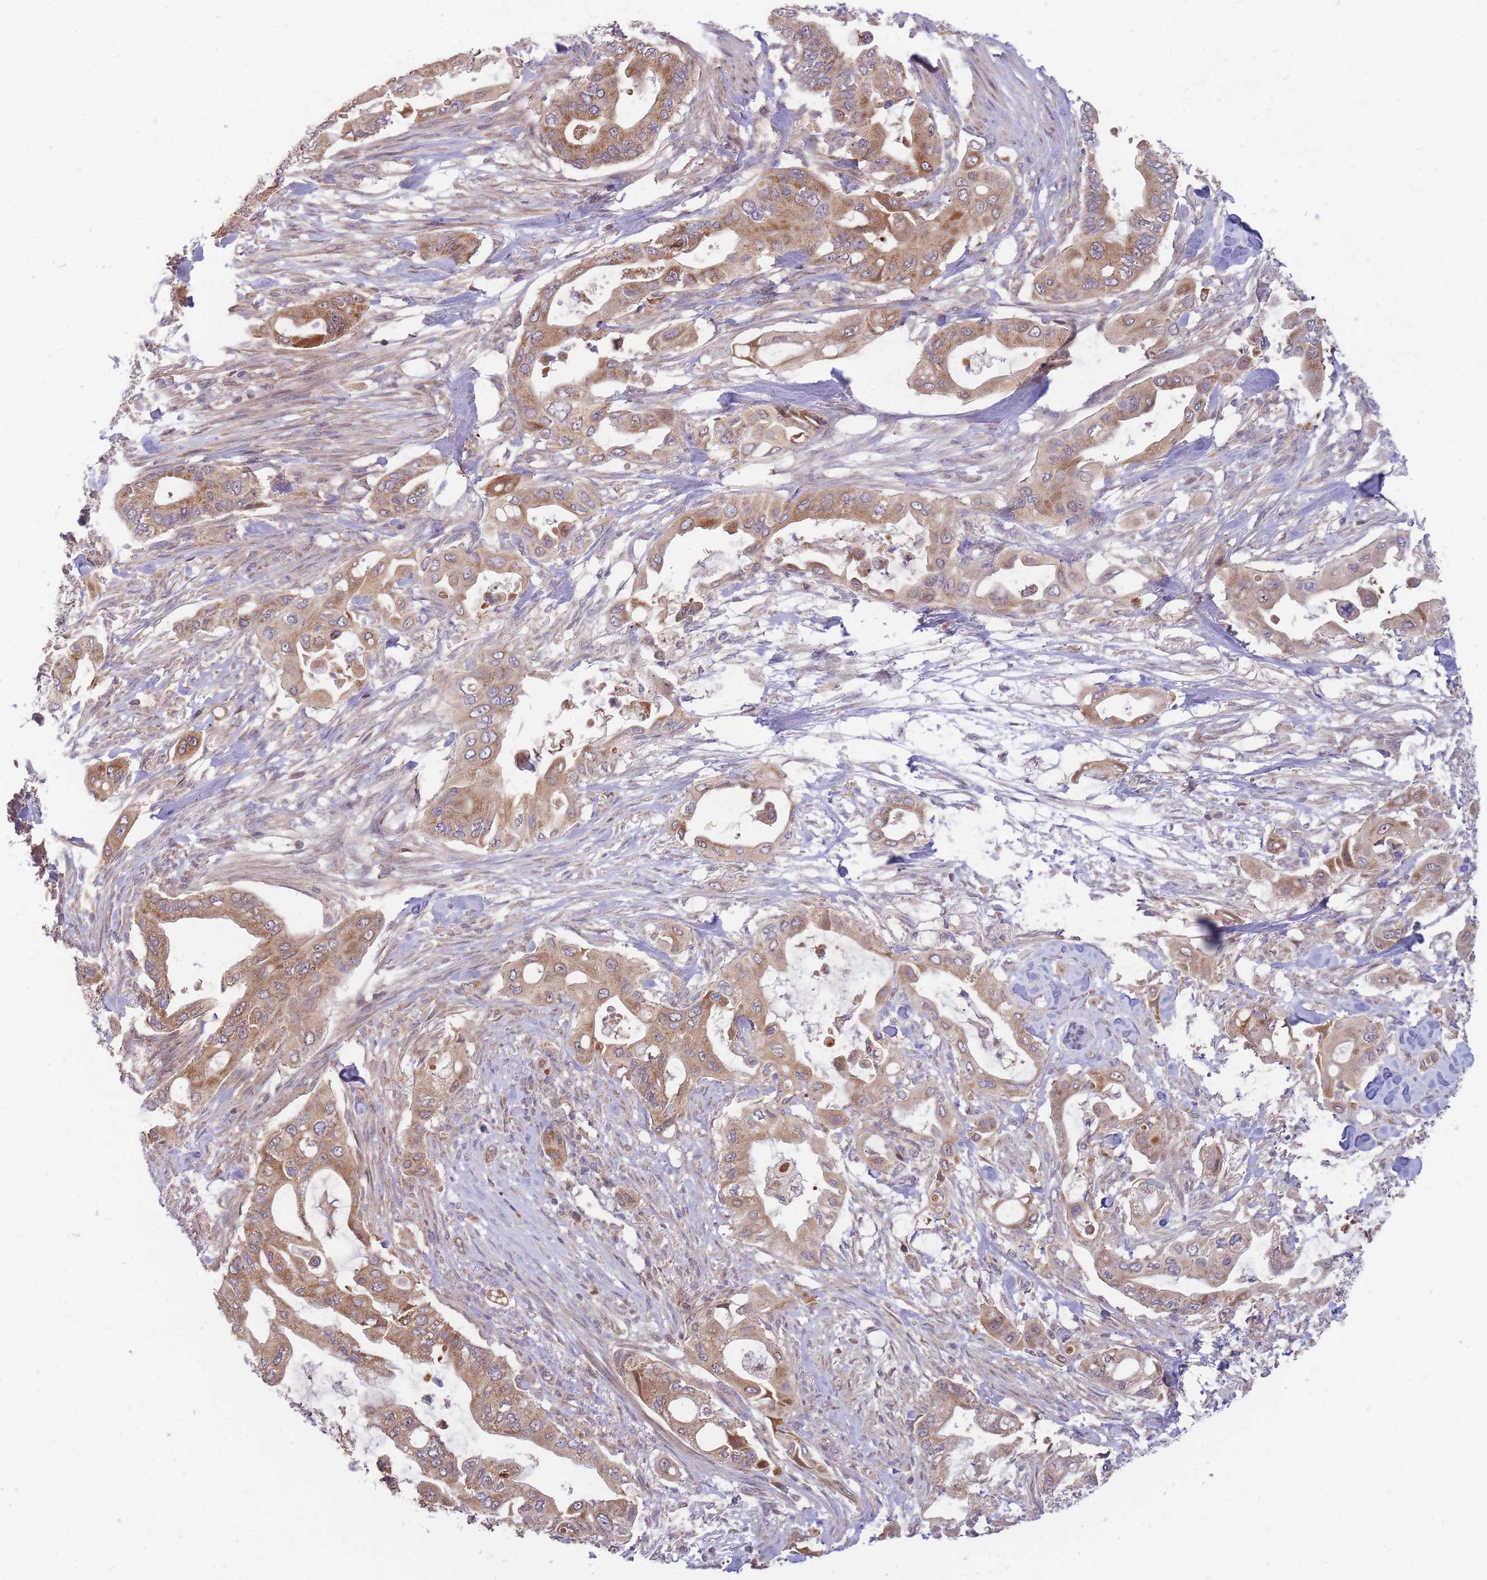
{"staining": {"intensity": "moderate", "quantity": ">75%", "location": "cytoplasmic/membranous"}, "tissue": "pancreatic cancer", "cell_type": "Tumor cells", "image_type": "cancer", "snomed": [{"axis": "morphology", "description": "Adenocarcinoma, NOS"}, {"axis": "topography", "description": "Pancreas"}], "caption": "Immunohistochemical staining of pancreatic cancer (adenocarcinoma) demonstrates medium levels of moderate cytoplasmic/membranous positivity in about >75% of tumor cells.", "gene": "PTPMT1", "patient": {"sex": "male", "age": 57}}